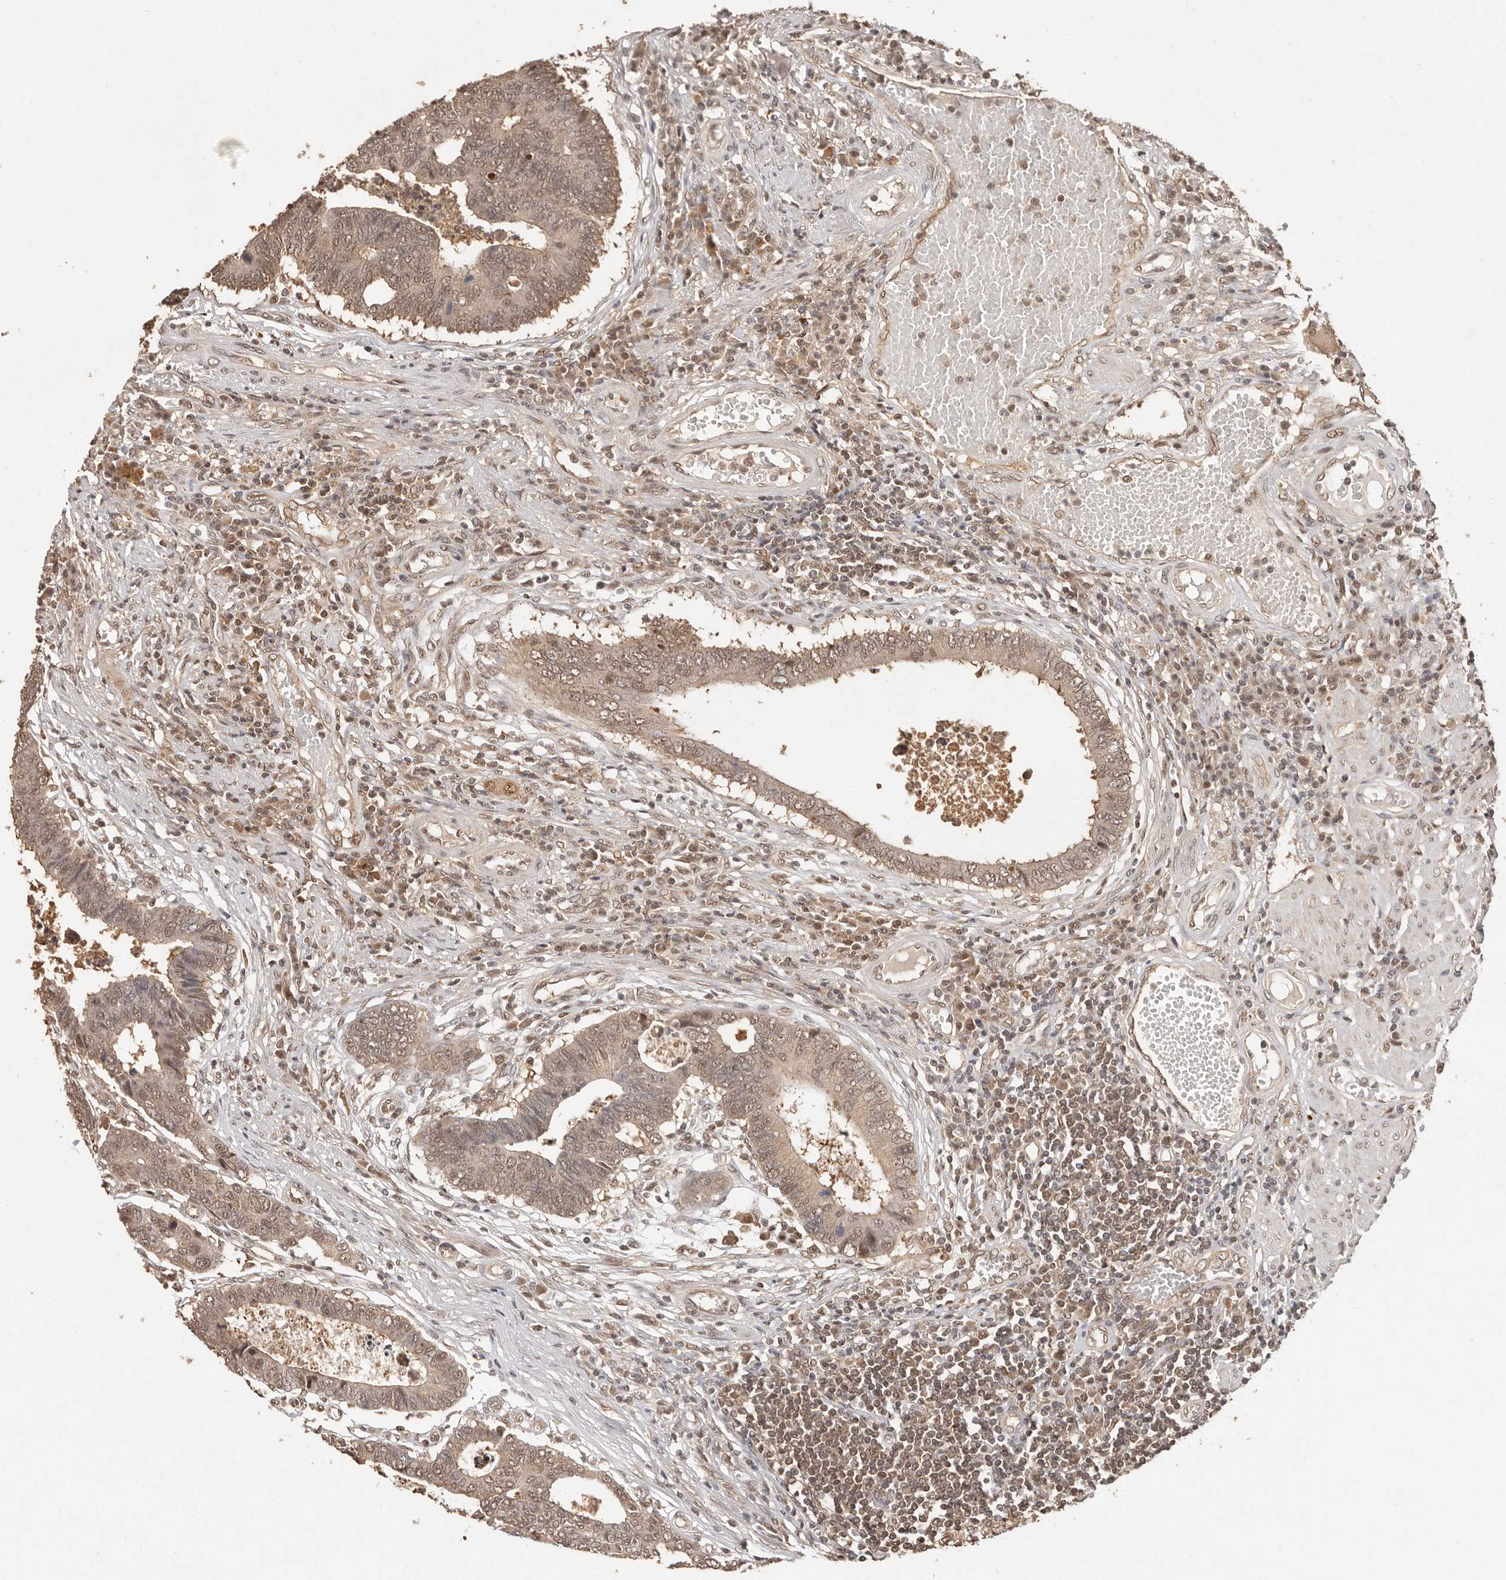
{"staining": {"intensity": "moderate", "quantity": ">75%", "location": "cytoplasmic/membranous,nuclear"}, "tissue": "colorectal cancer", "cell_type": "Tumor cells", "image_type": "cancer", "snomed": [{"axis": "morphology", "description": "Adenocarcinoma, NOS"}, {"axis": "topography", "description": "Rectum"}], "caption": "Moderate cytoplasmic/membranous and nuclear protein positivity is present in about >75% of tumor cells in adenocarcinoma (colorectal).", "gene": "PSMA5", "patient": {"sex": "male", "age": 84}}